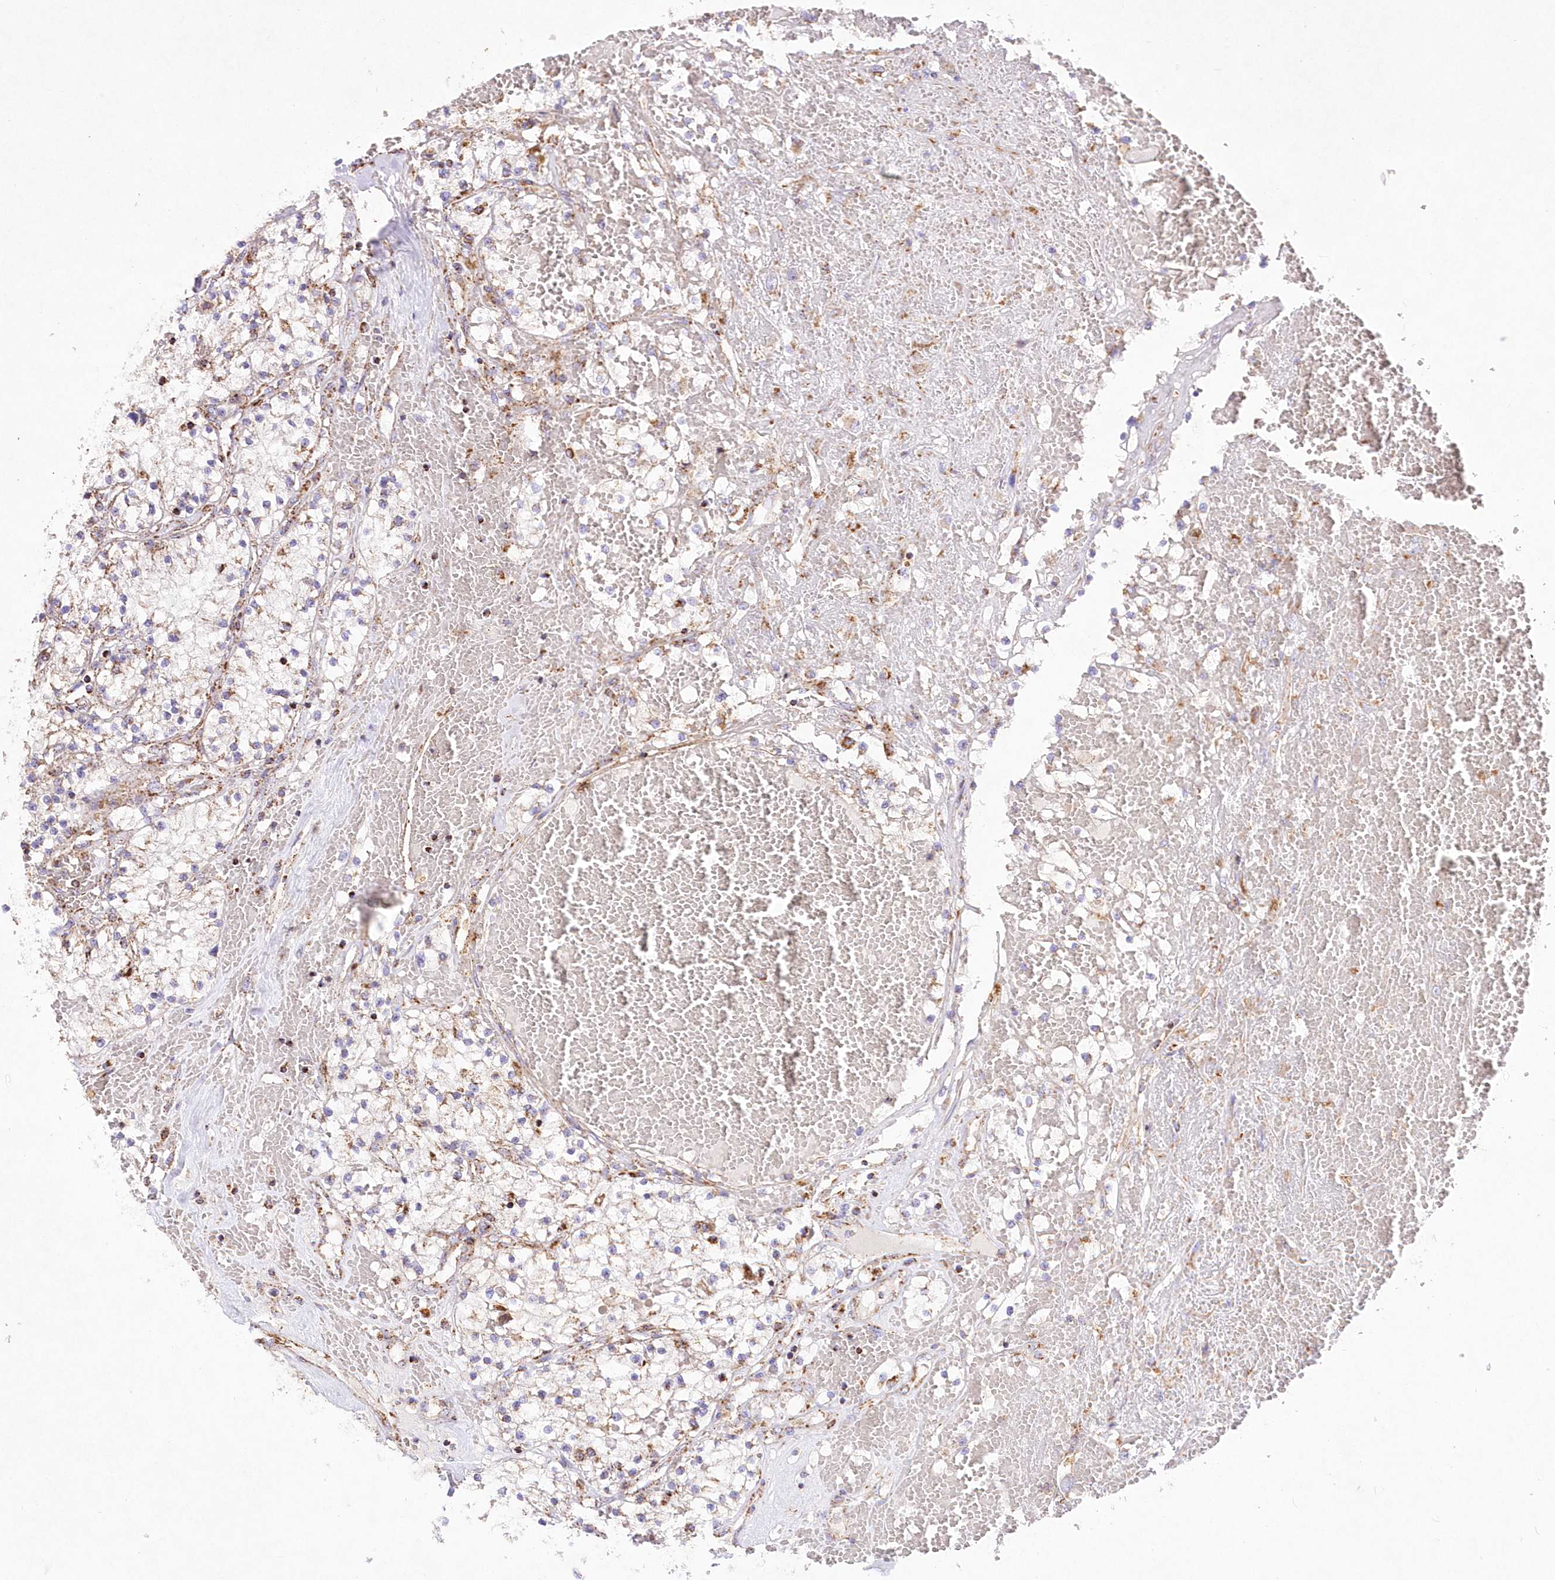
{"staining": {"intensity": "moderate", "quantity": "<25%", "location": "cytoplasmic/membranous"}, "tissue": "renal cancer", "cell_type": "Tumor cells", "image_type": "cancer", "snomed": [{"axis": "morphology", "description": "Normal tissue, NOS"}, {"axis": "morphology", "description": "Adenocarcinoma, NOS"}, {"axis": "topography", "description": "Kidney"}], "caption": "About <25% of tumor cells in human adenocarcinoma (renal) demonstrate moderate cytoplasmic/membranous protein expression as visualized by brown immunohistochemical staining.", "gene": "ASNSD1", "patient": {"sex": "male", "age": 68}}